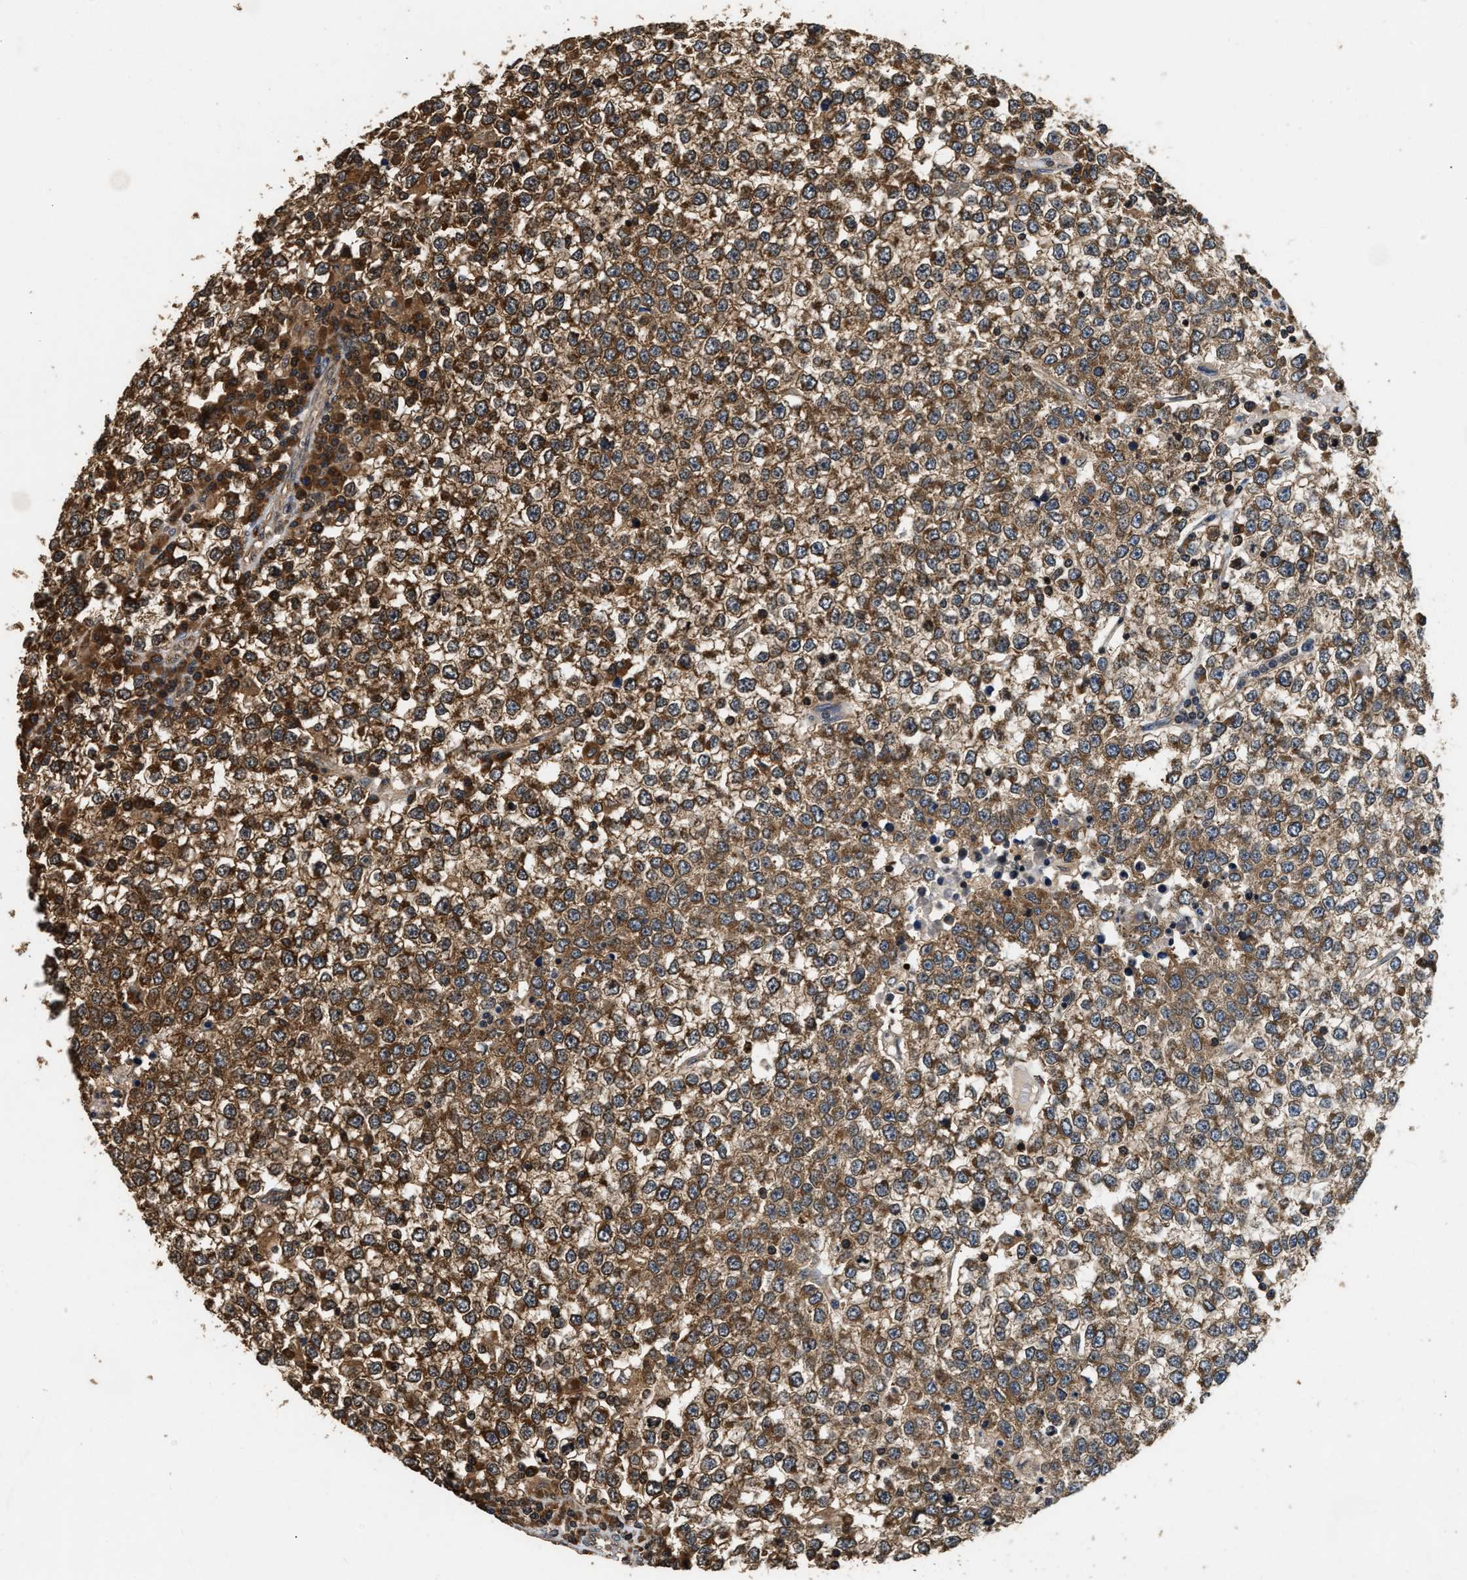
{"staining": {"intensity": "strong", "quantity": ">75%", "location": "cytoplasmic/membranous"}, "tissue": "testis cancer", "cell_type": "Tumor cells", "image_type": "cancer", "snomed": [{"axis": "morphology", "description": "Seminoma, NOS"}, {"axis": "topography", "description": "Testis"}], "caption": "Brown immunohistochemical staining in seminoma (testis) displays strong cytoplasmic/membranous positivity in approximately >75% of tumor cells.", "gene": "DNAJC2", "patient": {"sex": "male", "age": 65}}